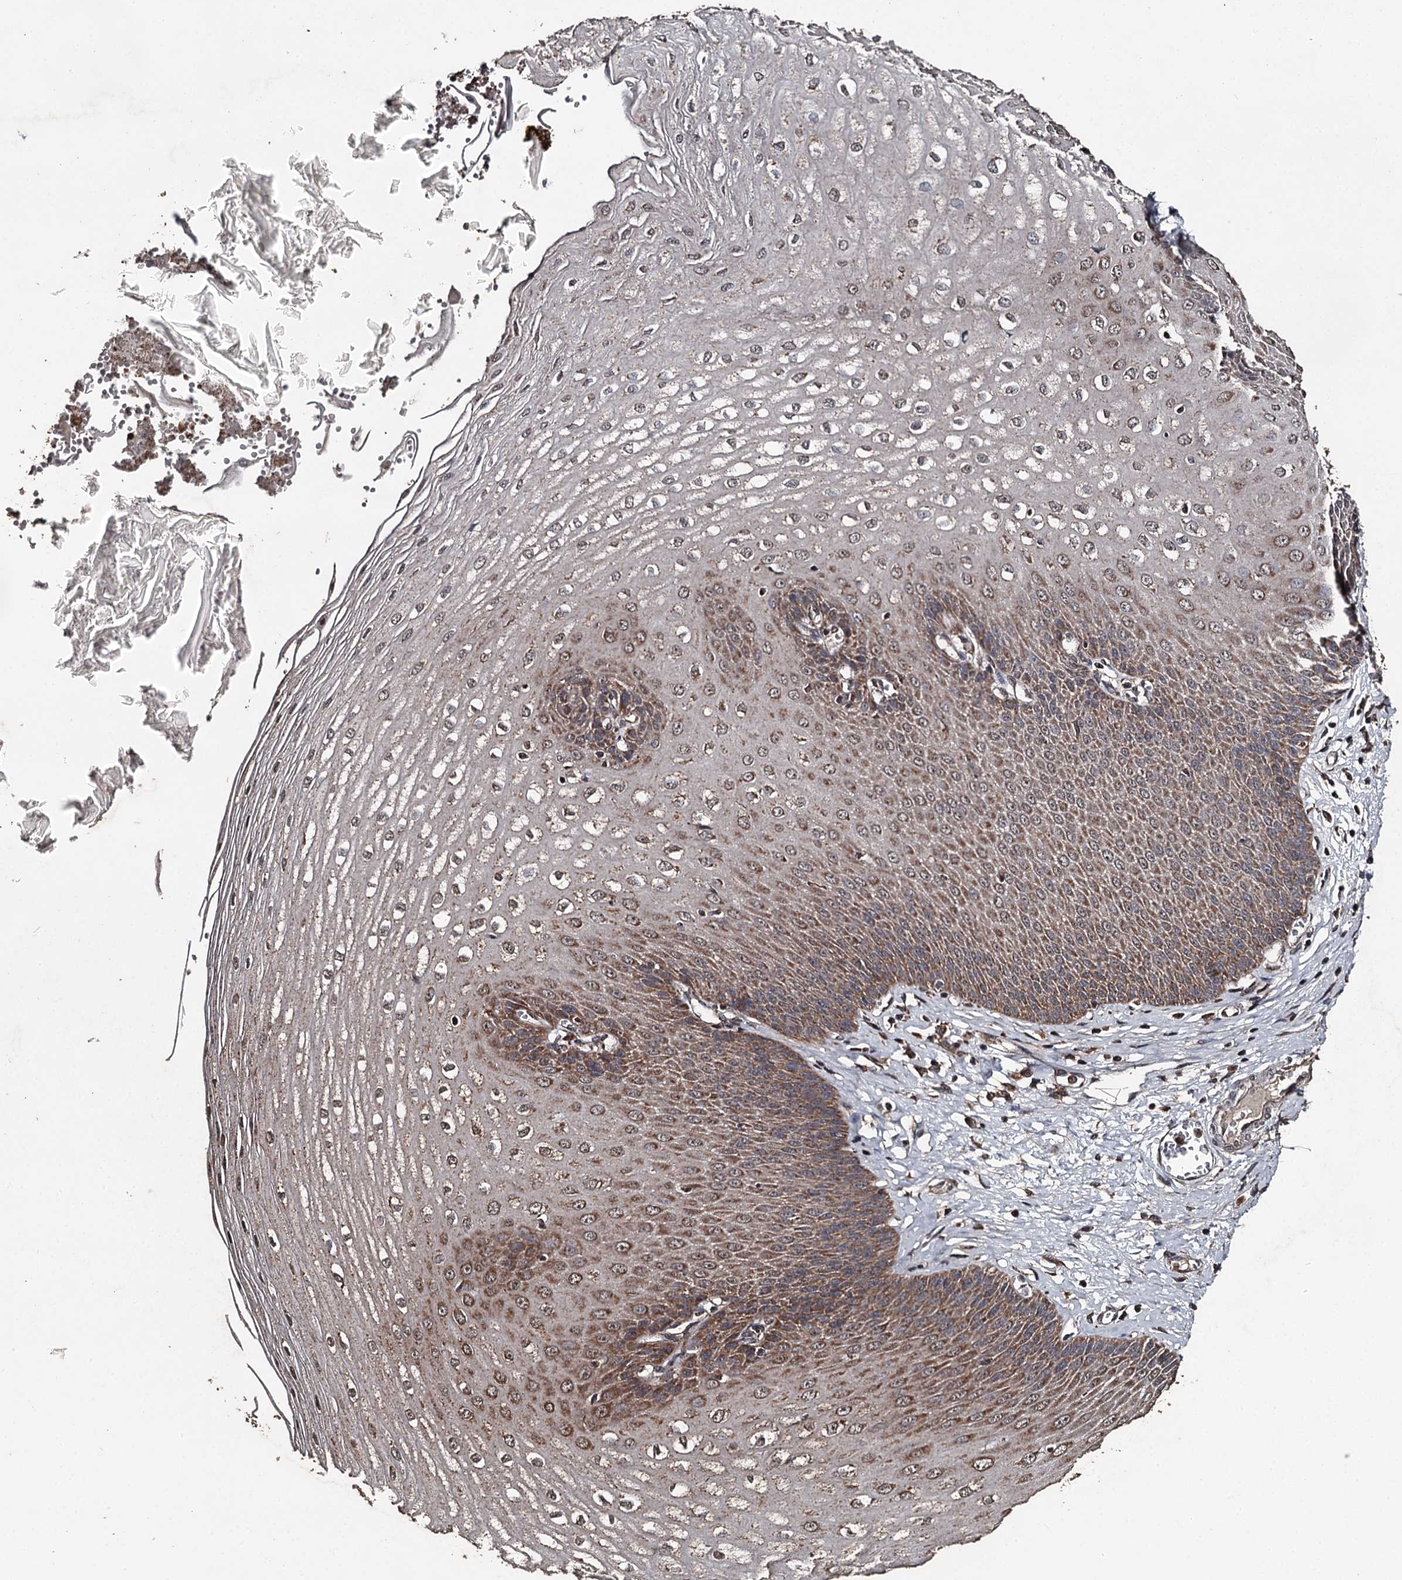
{"staining": {"intensity": "moderate", "quantity": ">75%", "location": "cytoplasmic/membranous"}, "tissue": "esophagus", "cell_type": "Squamous epithelial cells", "image_type": "normal", "snomed": [{"axis": "morphology", "description": "Normal tissue, NOS"}, {"axis": "topography", "description": "Esophagus"}], "caption": "Normal esophagus exhibits moderate cytoplasmic/membranous expression in approximately >75% of squamous epithelial cells.", "gene": "WIPI1", "patient": {"sex": "male", "age": 60}}